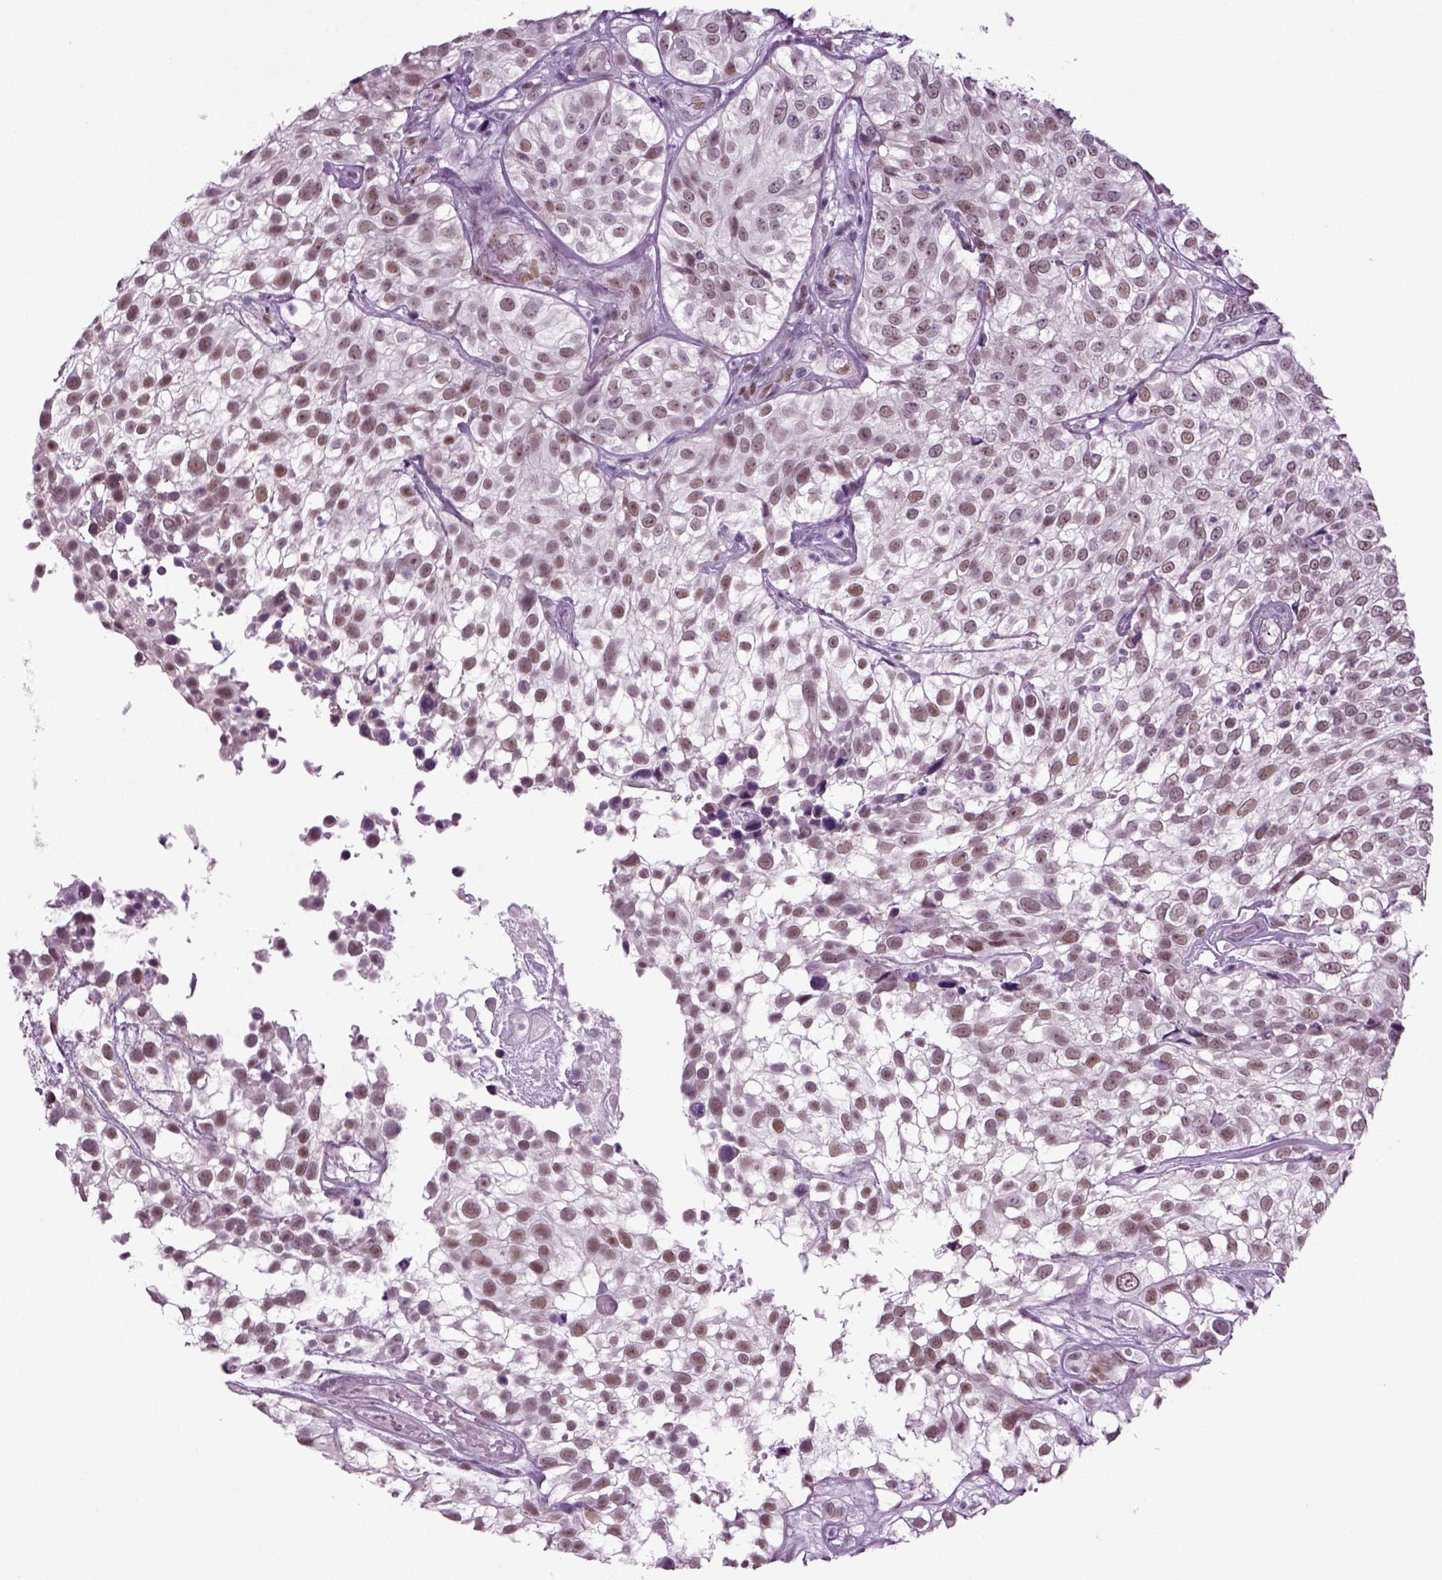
{"staining": {"intensity": "moderate", "quantity": "25%-75%", "location": "nuclear"}, "tissue": "urothelial cancer", "cell_type": "Tumor cells", "image_type": "cancer", "snomed": [{"axis": "morphology", "description": "Urothelial carcinoma, High grade"}, {"axis": "topography", "description": "Urinary bladder"}], "caption": "This micrograph exhibits immunohistochemistry (IHC) staining of human urothelial cancer, with medium moderate nuclear expression in about 25%-75% of tumor cells.", "gene": "RFX3", "patient": {"sex": "male", "age": 56}}